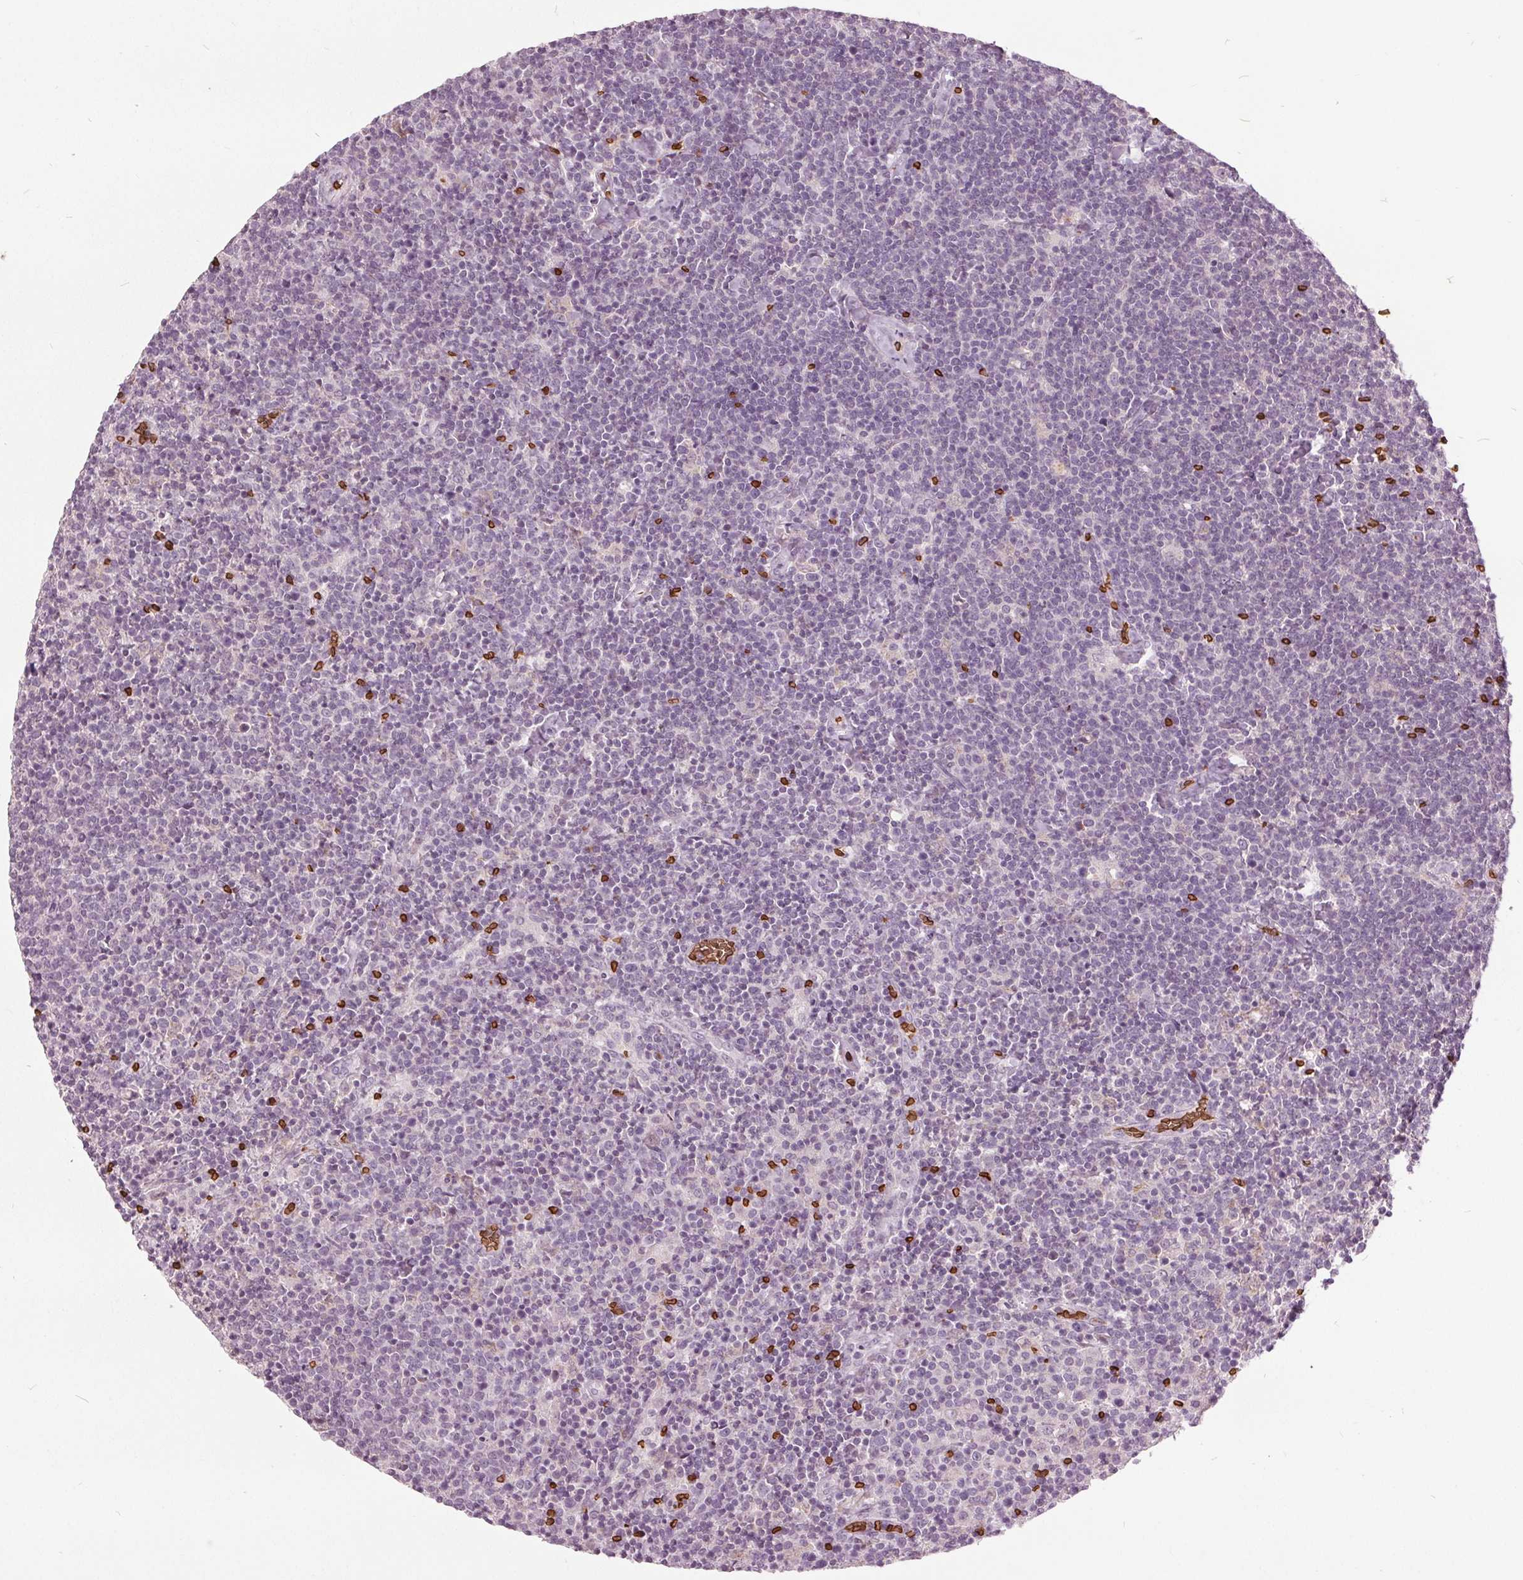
{"staining": {"intensity": "negative", "quantity": "none", "location": "none"}, "tissue": "lymphoma", "cell_type": "Tumor cells", "image_type": "cancer", "snomed": [{"axis": "morphology", "description": "Malignant lymphoma, non-Hodgkin's type, High grade"}, {"axis": "topography", "description": "Lymph node"}], "caption": "An immunohistochemistry histopathology image of high-grade malignant lymphoma, non-Hodgkin's type is shown. There is no staining in tumor cells of high-grade malignant lymphoma, non-Hodgkin's type.", "gene": "SLC4A1", "patient": {"sex": "male", "age": 61}}